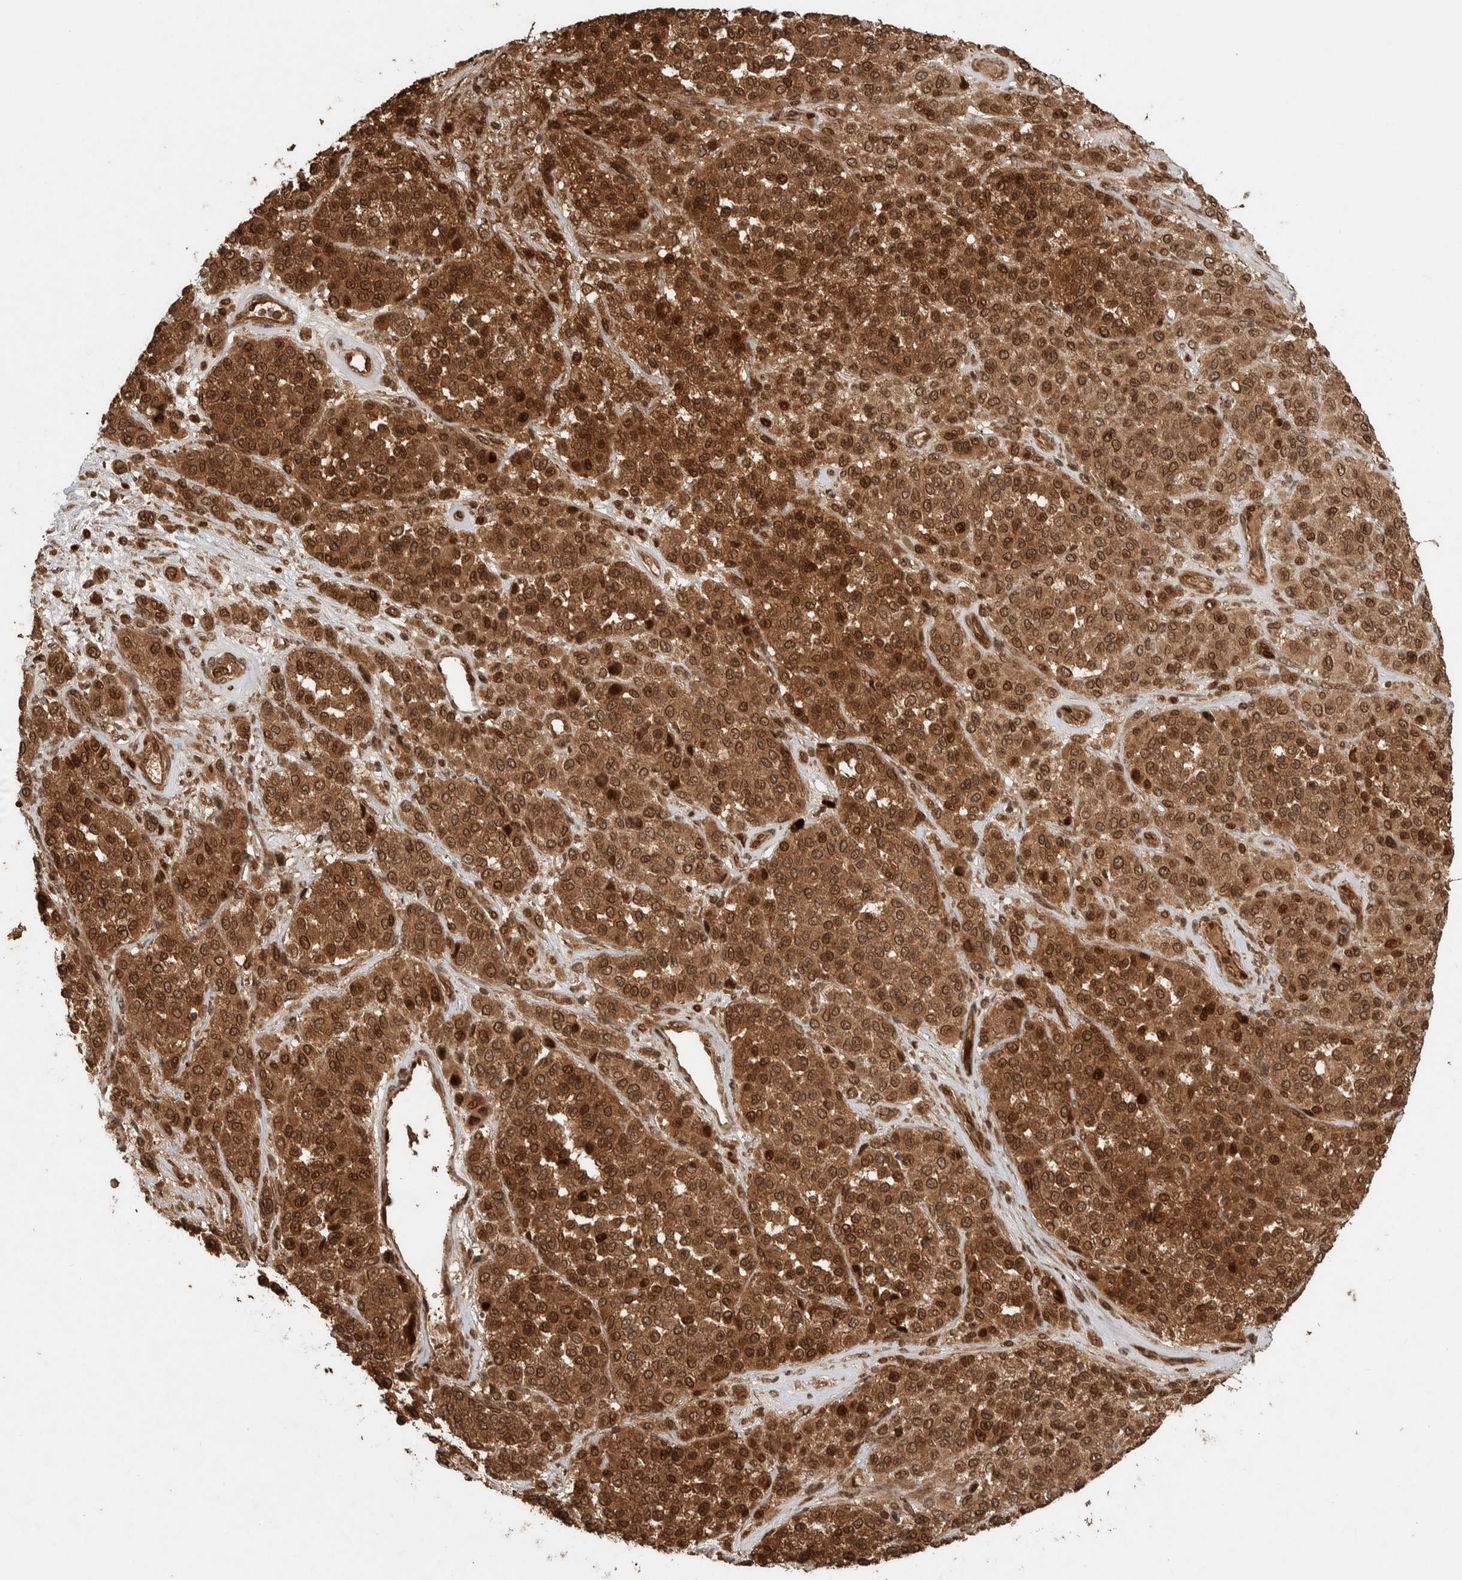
{"staining": {"intensity": "moderate", "quantity": ">75%", "location": "cytoplasmic/membranous,nuclear"}, "tissue": "melanoma", "cell_type": "Tumor cells", "image_type": "cancer", "snomed": [{"axis": "morphology", "description": "Malignant melanoma, Metastatic site"}, {"axis": "topography", "description": "Pancreas"}], "caption": "Immunohistochemistry (DAB) staining of malignant melanoma (metastatic site) reveals moderate cytoplasmic/membranous and nuclear protein staining in about >75% of tumor cells.", "gene": "CNTROB", "patient": {"sex": "female", "age": 30}}